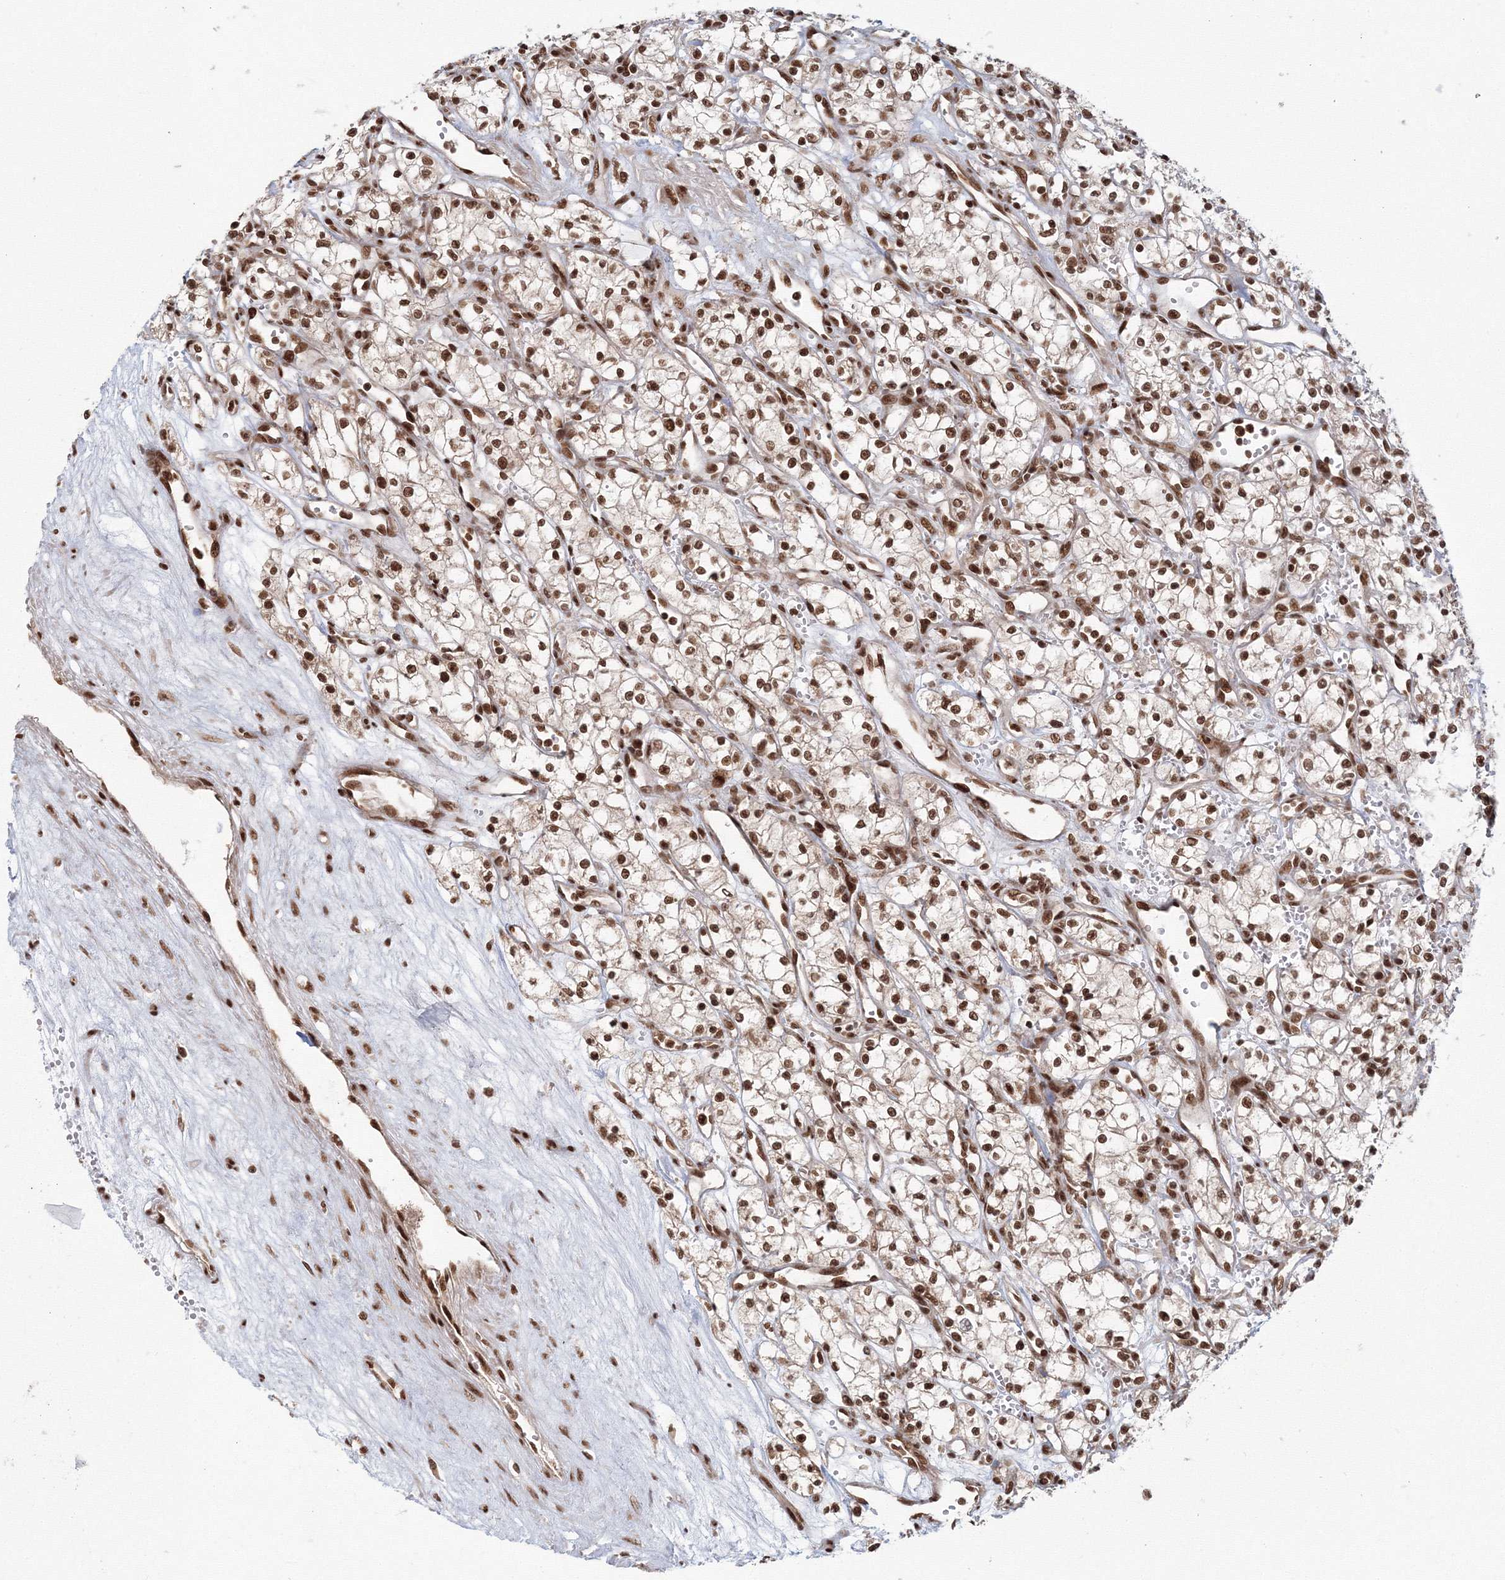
{"staining": {"intensity": "strong", "quantity": ">75%", "location": "nuclear"}, "tissue": "renal cancer", "cell_type": "Tumor cells", "image_type": "cancer", "snomed": [{"axis": "morphology", "description": "Adenocarcinoma, NOS"}, {"axis": "topography", "description": "Kidney"}], "caption": "There is high levels of strong nuclear positivity in tumor cells of adenocarcinoma (renal), as demonstrated by immunohistochemical staining (brown color).", "gene": "KIF20A", "patient": {"sex": "male", "age": 59}}